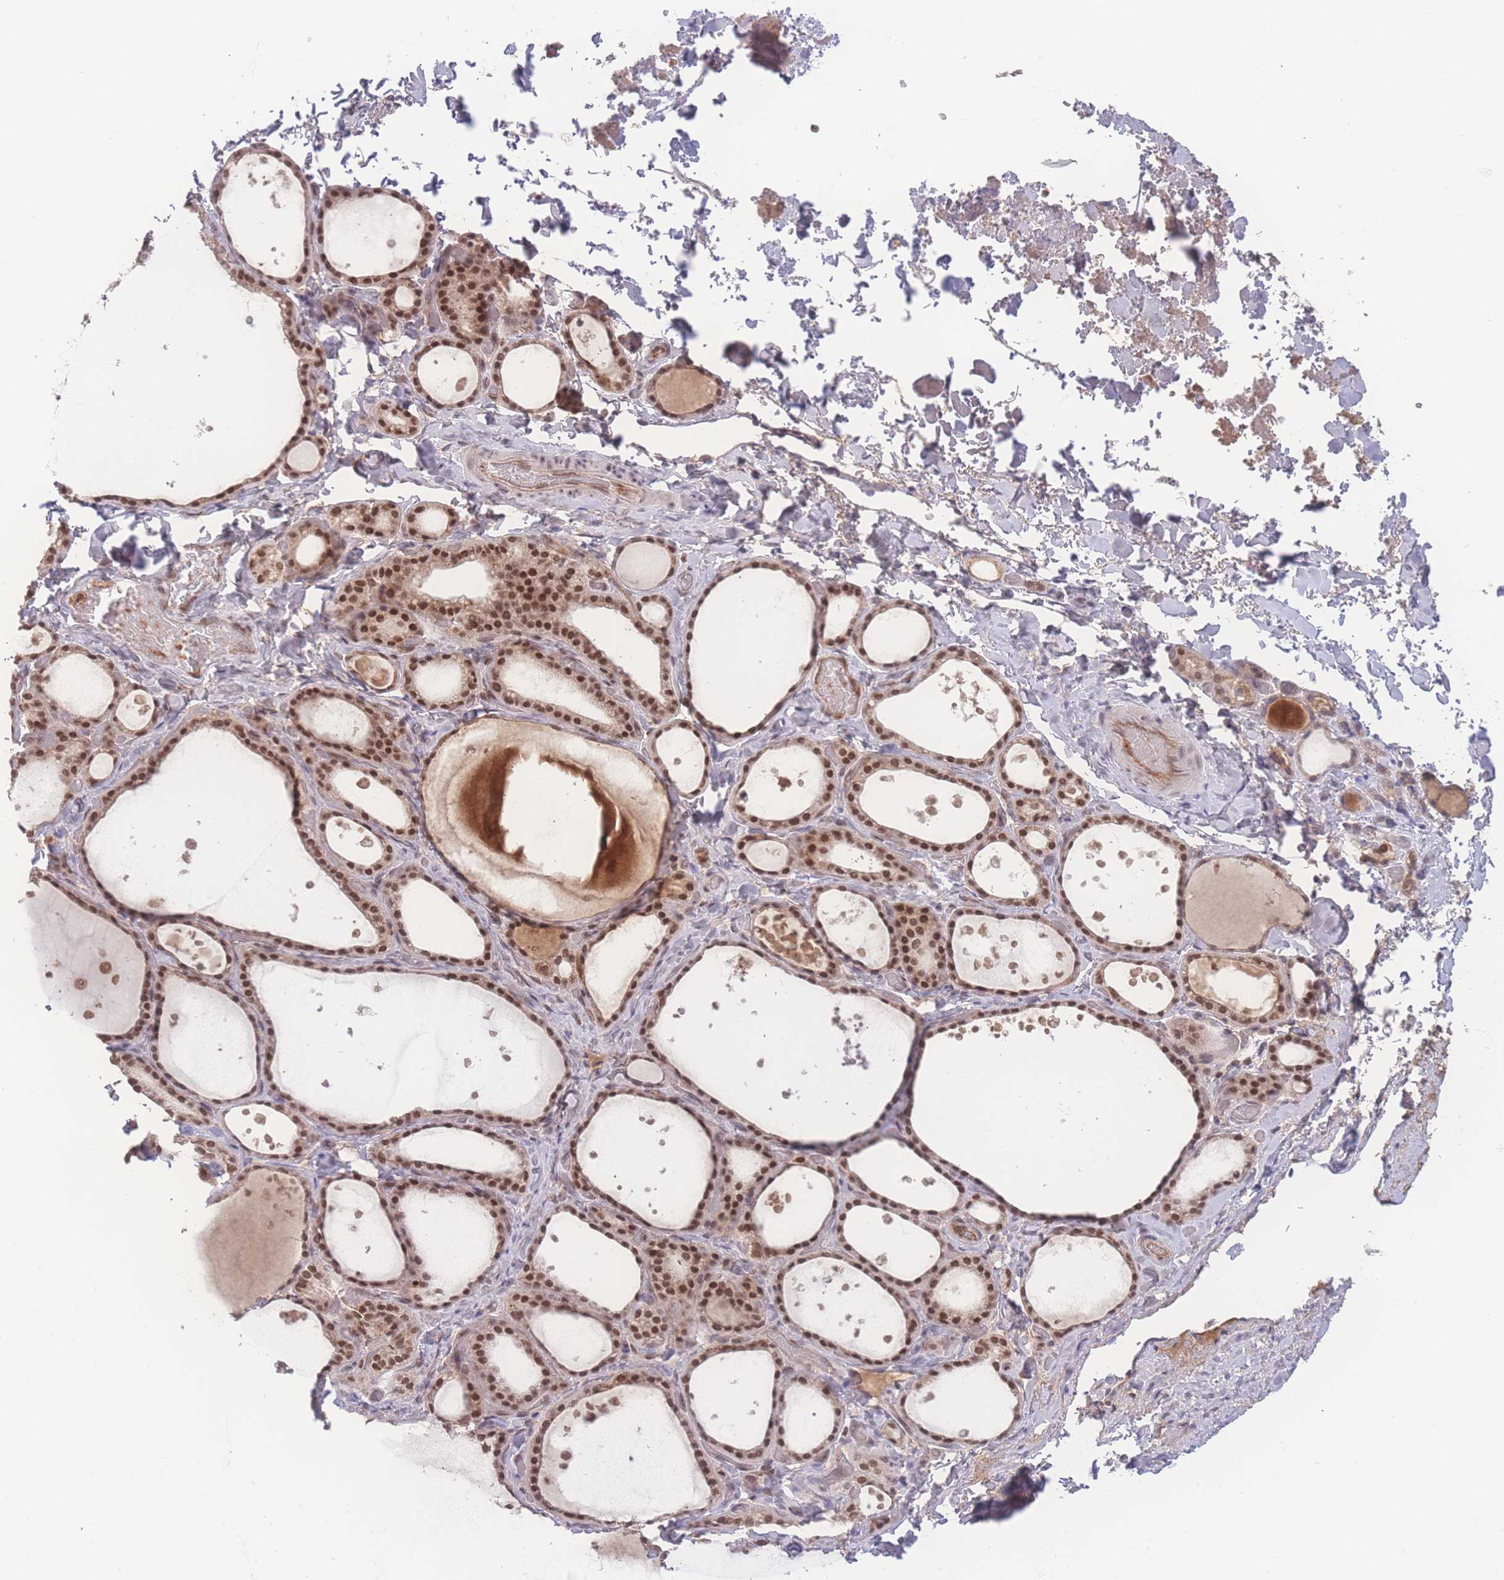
{"staining": {"intensity": "moderate", "quantity": ">75%", "location": "nuclear"}, "tissue": "thyroid gland", "cell_type": "Glandular cells", "image_type": "normal", "snomed": [{"axis": "morphology", "description": "Normal tissue, NOS"}, {"axis": "topography", "description": "Thyroid gland"}], "caption": "A medium amount of moderate nuclear expression is appreciated in about >75% of glandular cells in benign thyroid gland.", "gene": "RAVER1", "patient": {"sex": "female", "age": 44}}